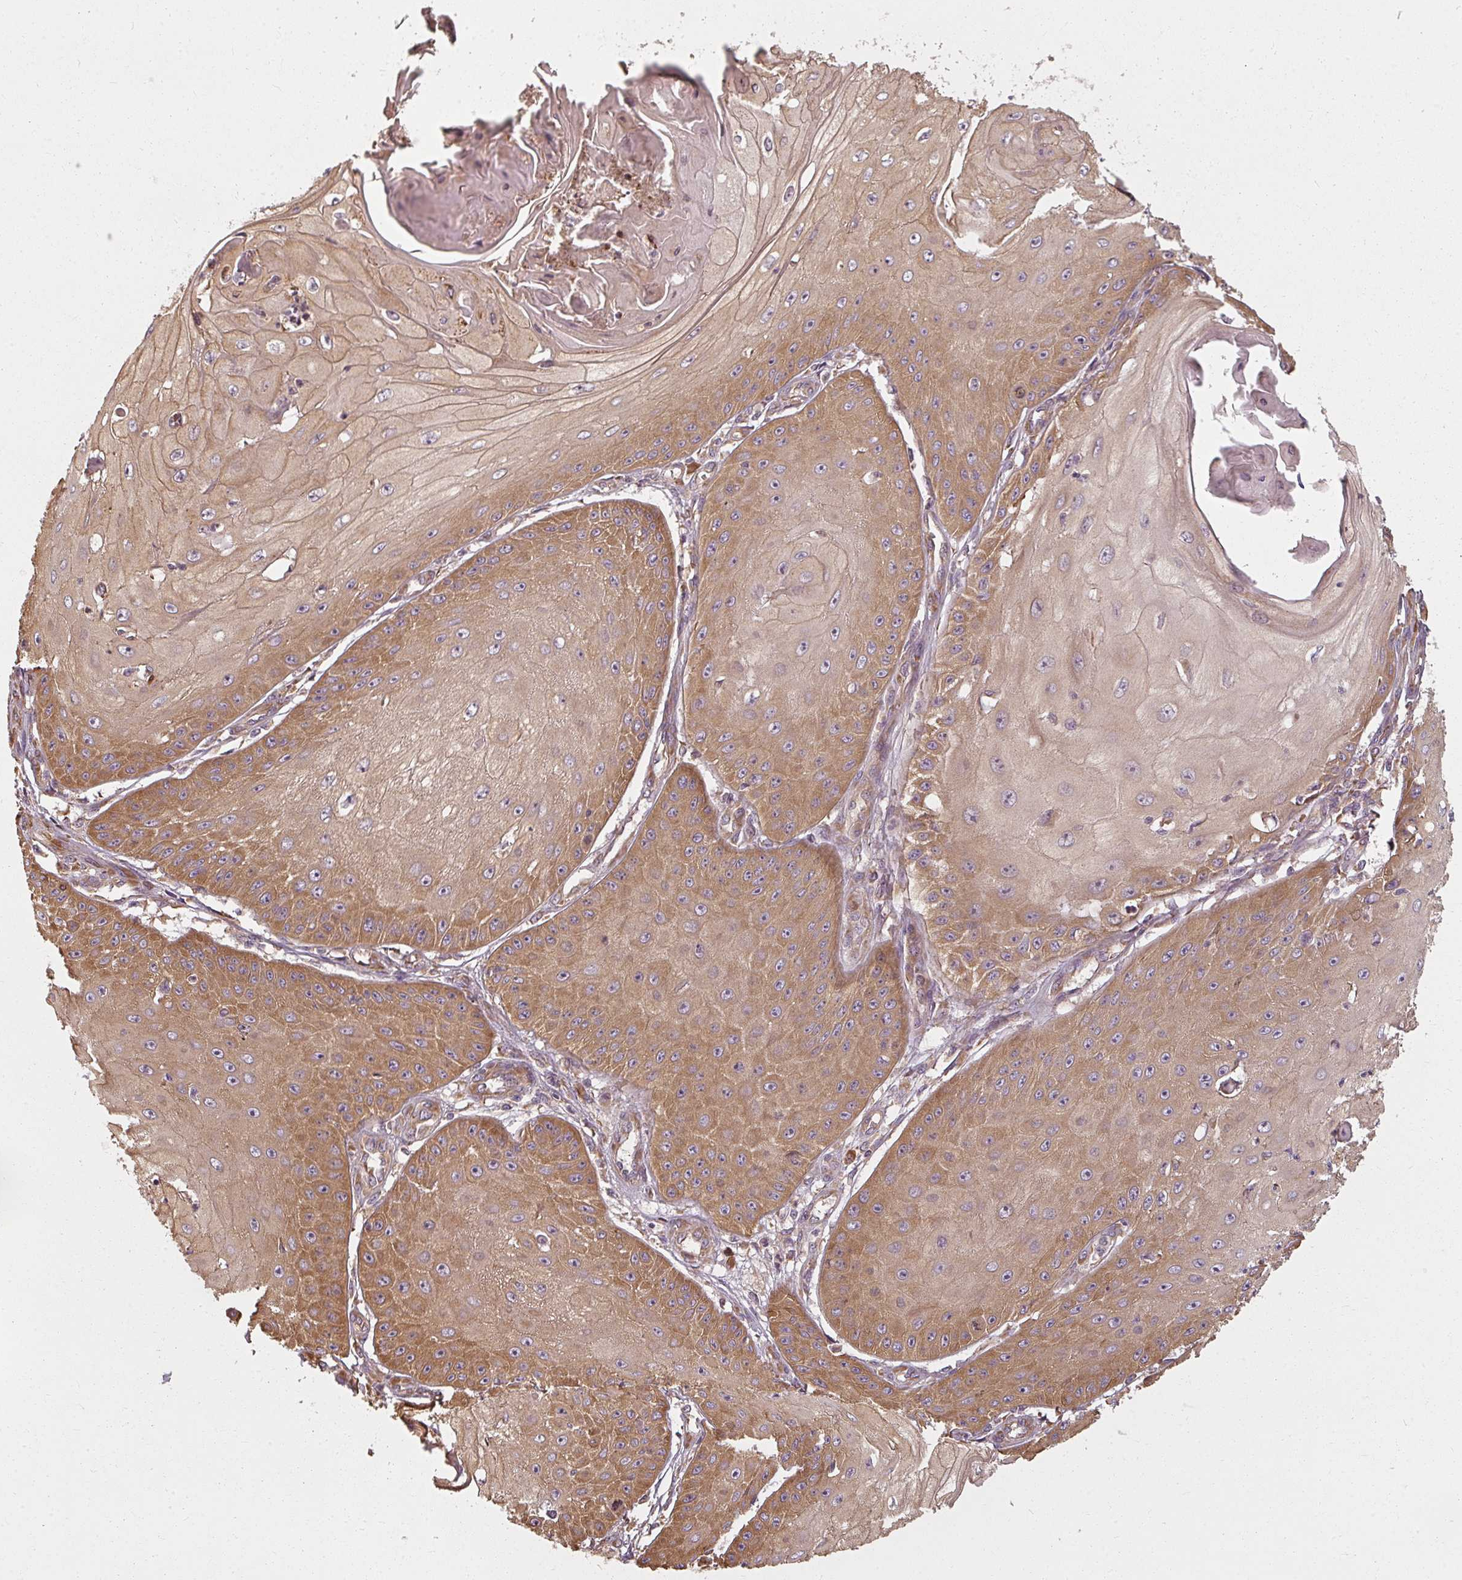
{"staining": {"intensity": "strong", "quantity": "25%-75%", "location": "cytoplasmic/membranous"}, "tissue": "skin cancer", "cell_type": "Tumor cells", "image_type": "cancer", "snomed": [{"axis": "morphology", "description": "Squamous cell carcinoma, NOS"}, {"axis": "topography", "description": "Skin"}], "caption": "Brown immunohistochemical staining in human skin cancer reveals strong cytoplasmic/membranous positivity in about 25%-75% of tumor cells.", "gene": "RPL24", "patient": {"sex": "male", "age": 70}}